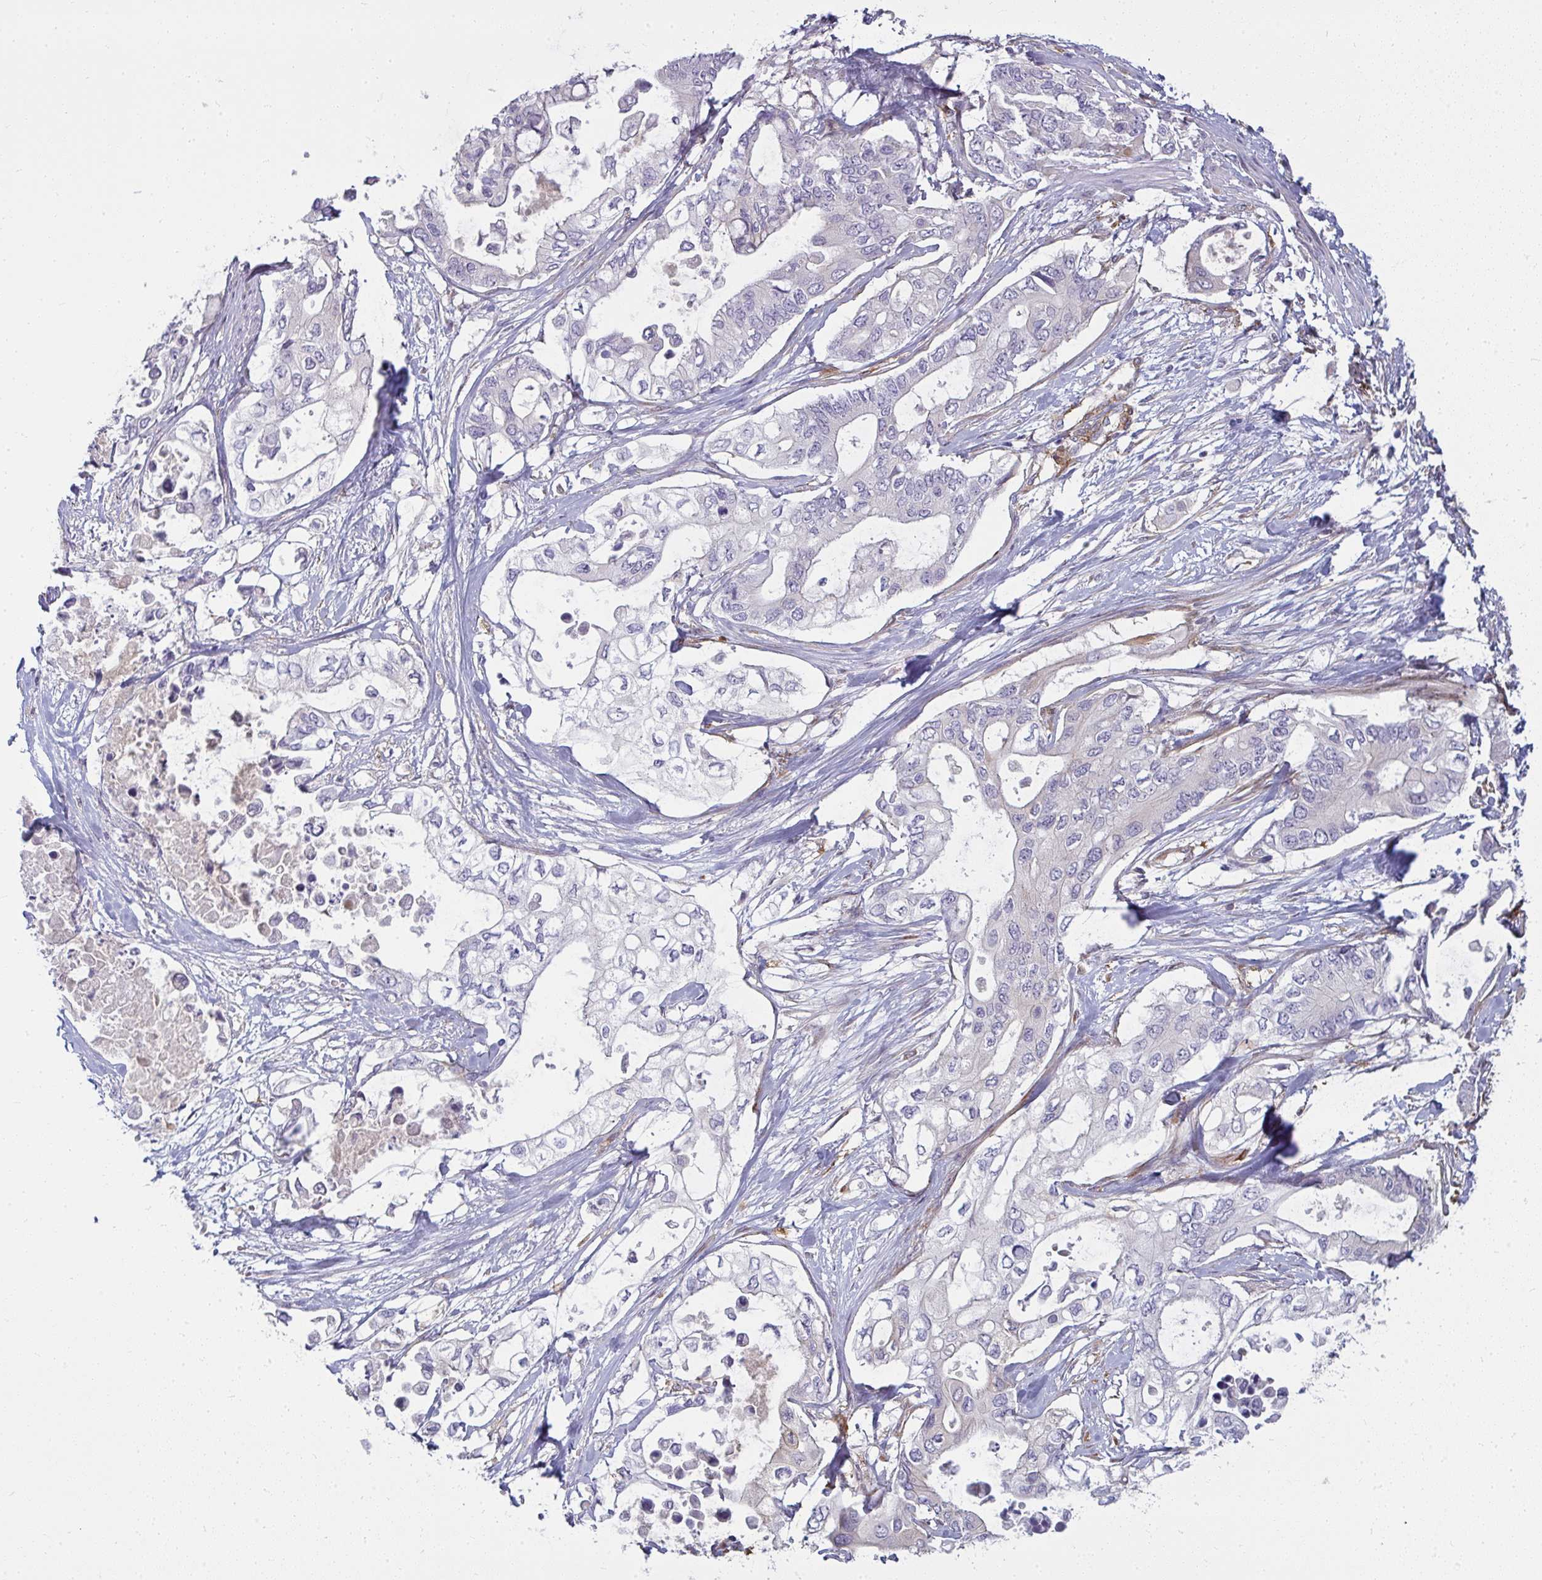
{"staining": {"intensity": "negative", "quantity": "none", "location": "none"}, "tissue": "pancreatic cancer", "cell_type": "Tumor cells", "image_type": "cancer", "snomed": [{"axis": "morphology", "description": "Adenocarcinoma, NOS"}, {"axis": "topography", "description": "Pancreas"}], "caption": "Immunohistochemical staining of pancreatic cancer reveals no significant expression in tumor cells.", "gene": "IFIT3", "patient": {"sex": "female", "age": 63}}